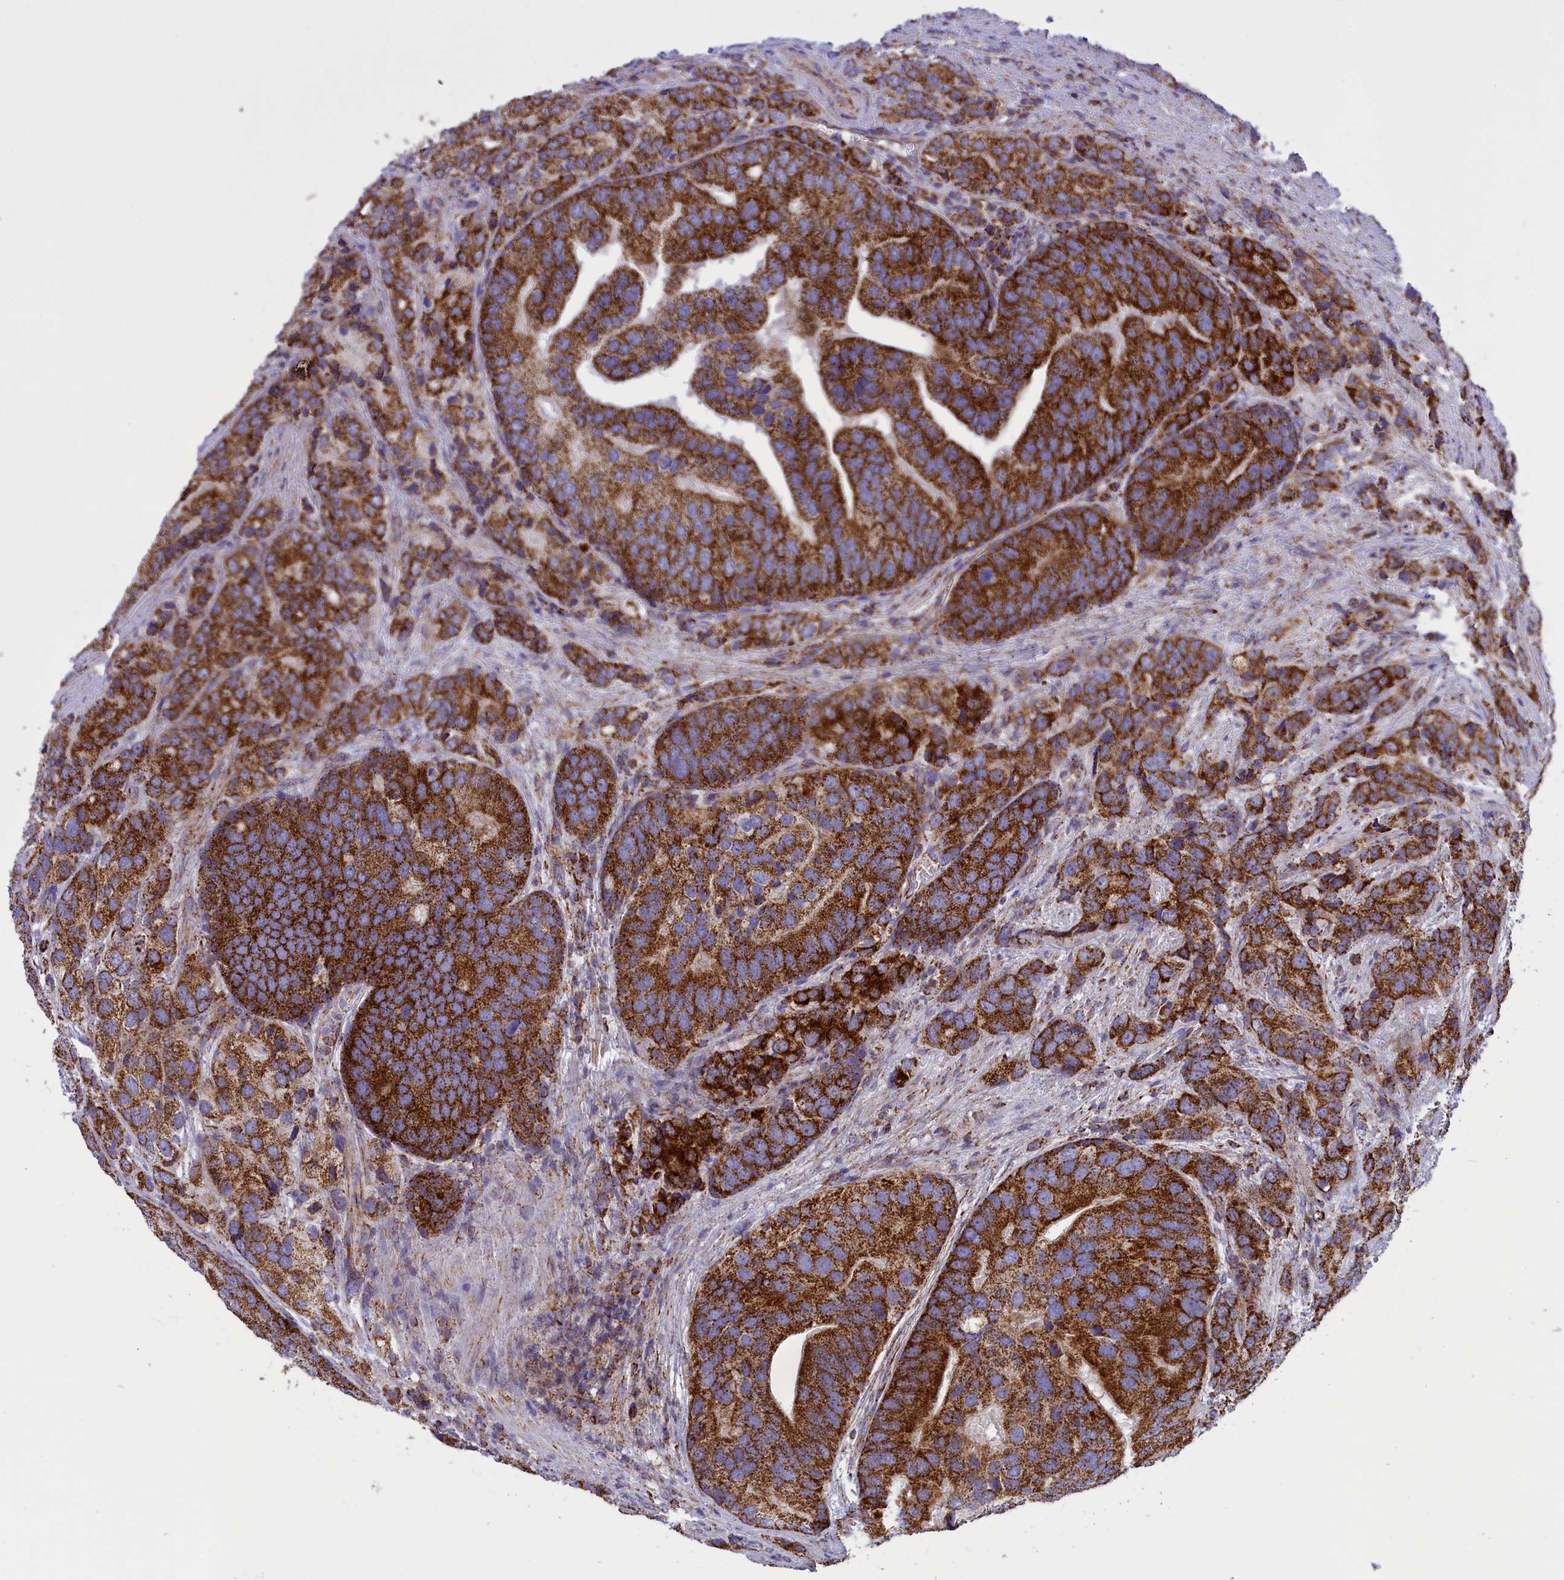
{"staining": {"intensity": "strong", "quantity": ">75%", "location": "cytoplasmic/membranous"}, "tissue": "prostate cancer", "cell_type": "Tumor cells", "image_type": "cancer", "snomed": [{"axis": "morphology", "description": "Adenocarcinoma, High grade"}, {"axis": "topography", "description": "Prostate"}], "caption": "Human adenocarcinoma (high-grade) (prostate) stained with a brown dye shows strong cytoplasmic/membranous positive staining in about >75% of tumor cells.", "gene": "ISOC2", "patient": {"sex": "male", "age": 62}}